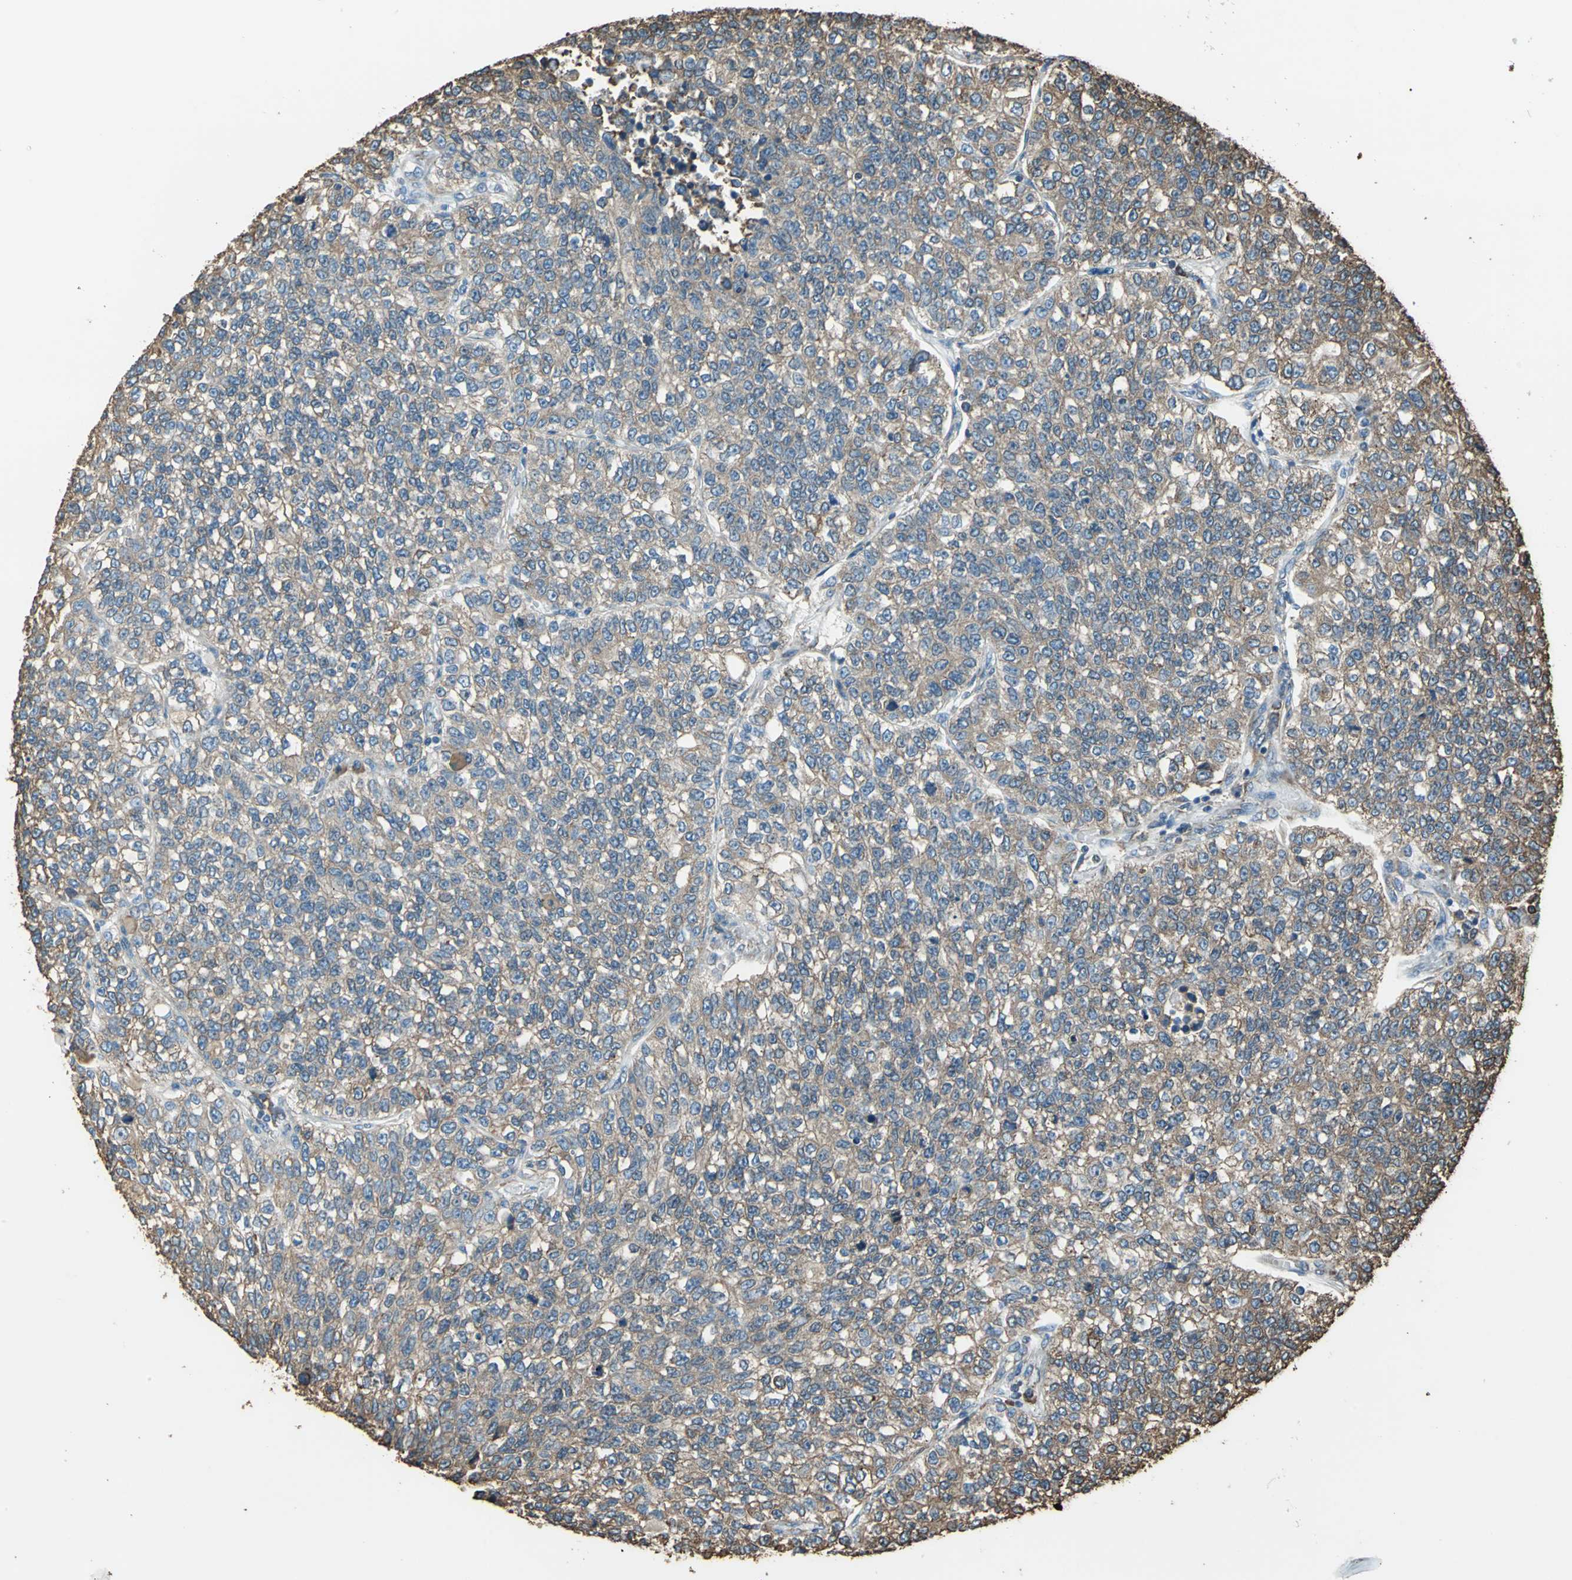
{"staining": {"intensity": "moderate", "quantity": ">75%", "location": "cytoplasmic/membranous"}, "tissue": "lung cancer", "cell_type": "Tumor cells", "image_type": "cancer", "snomed": [{"axis": "morphology", "description": "Adenocarcinoma, NOS"}, {"axis": "topography", "description": "Lung"}], "caption": "High-magnification brightfield microscopy of lung adenocarcinoma stained with DAB (brown) and counterstained with hematoxylin (blue). tumor cells exhibit moderate cytoplasmic/membranous expression is appreciated in about>75% of cells. (DAB (3,3'-diaminobenzidine) IHC, brown staining for protein, blue staining for nuclei).", "gene": "GPANK1", "patient": {"sex": "male", "age": 49}}